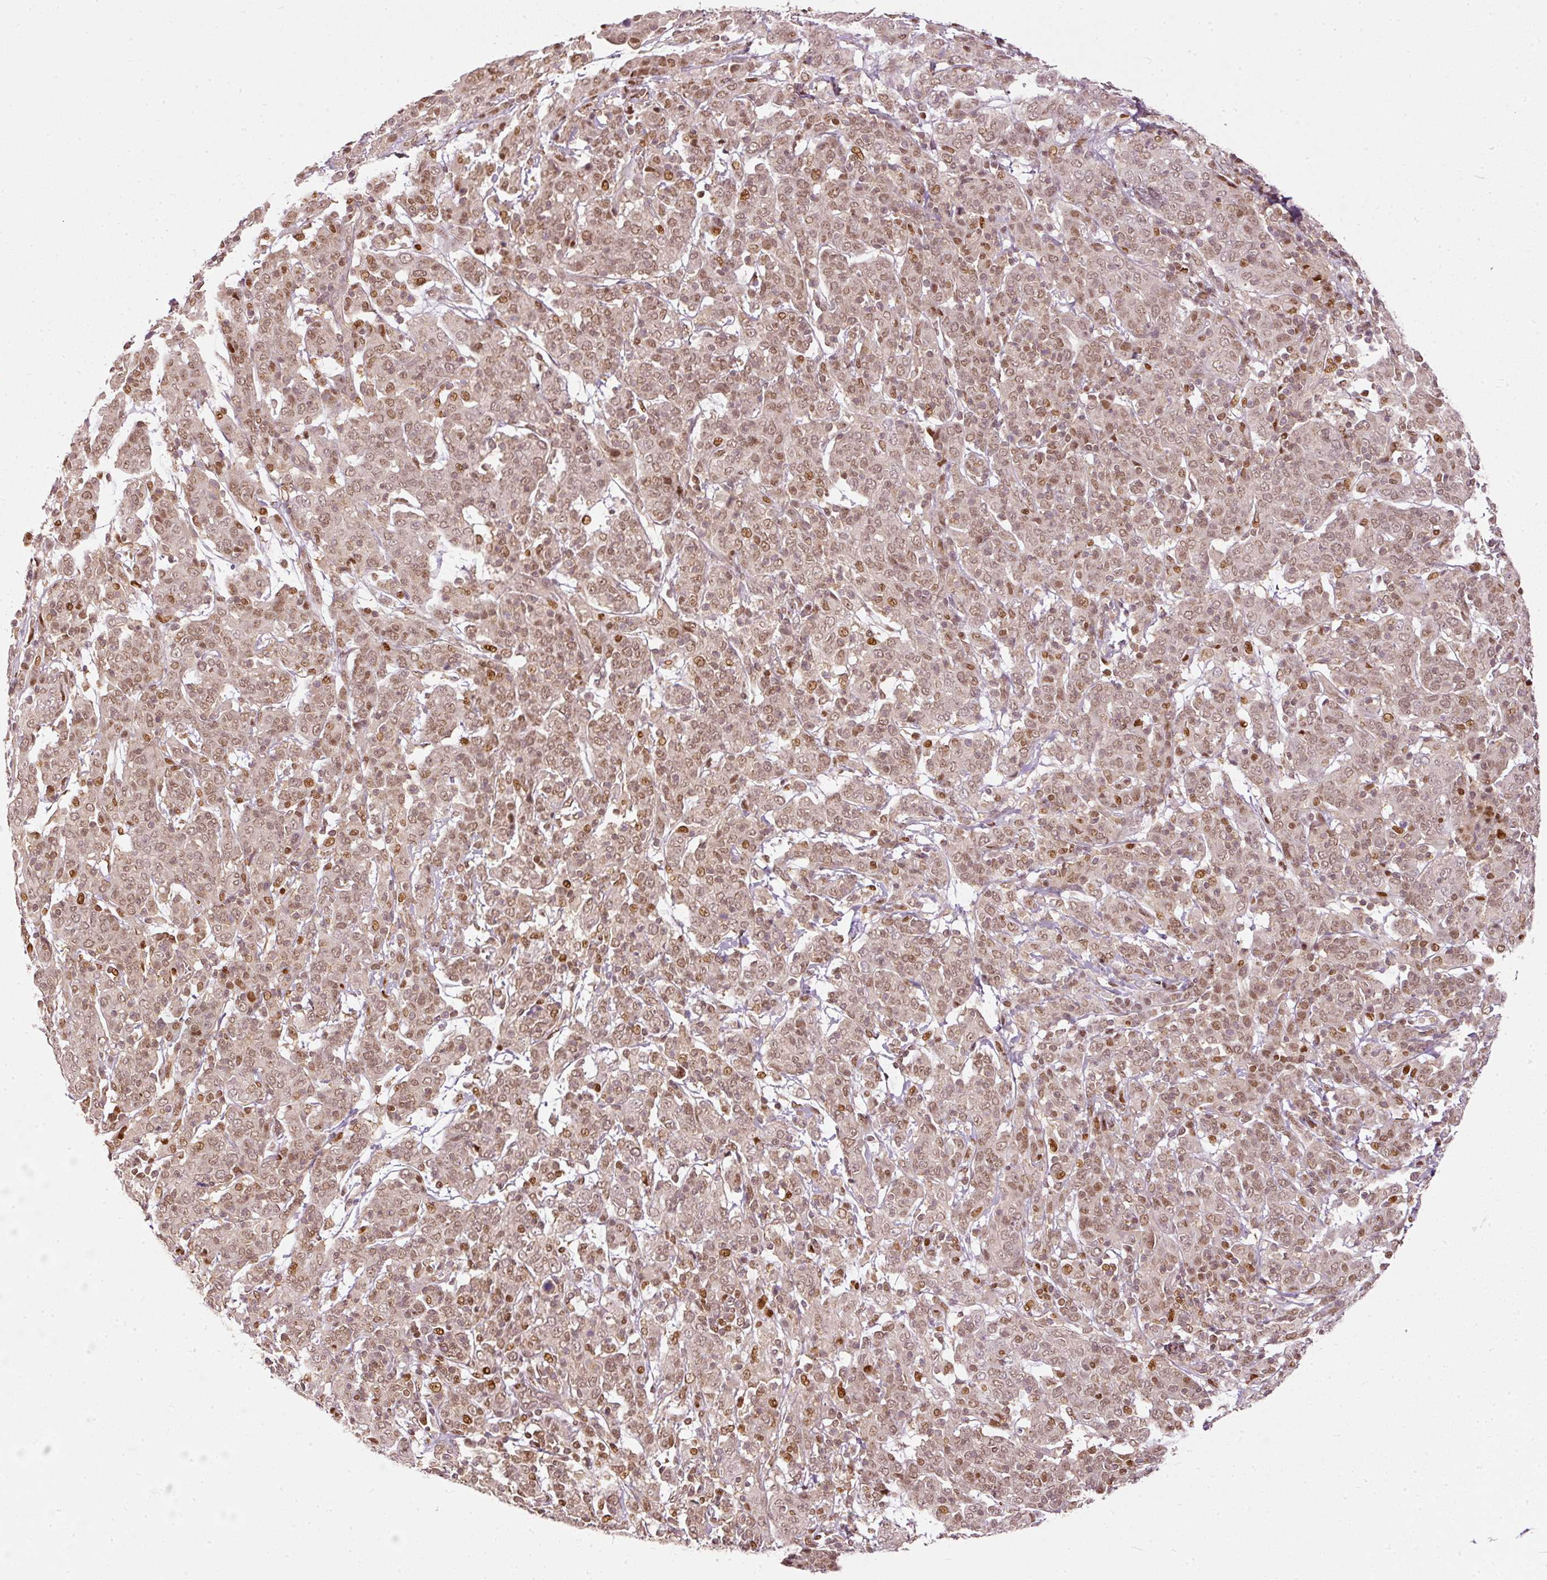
{"staining": {"intensity": "moderate", "quantity": ">75%", "location": "cytoplasmic/membranous,nuclear"}, "tissue": "cervical cancer", "cell_type": "Tumor cells", "image_type": "cancer", "snomed": [{"axis": "morphology", "description": "Squamous cell carcinoma, NOS"}, {"axis": "topography", "description": "Cervix"}], "caption": "Cervical squamous cell carcinoma was stained to show a protein in brown. There is medium levels of moderate cytoplasmic/membranous and nuclear staining in approximately >75% of tumor cells.", "gene": "ZNF778", "patient": {"sex": "female", "age": 67}}